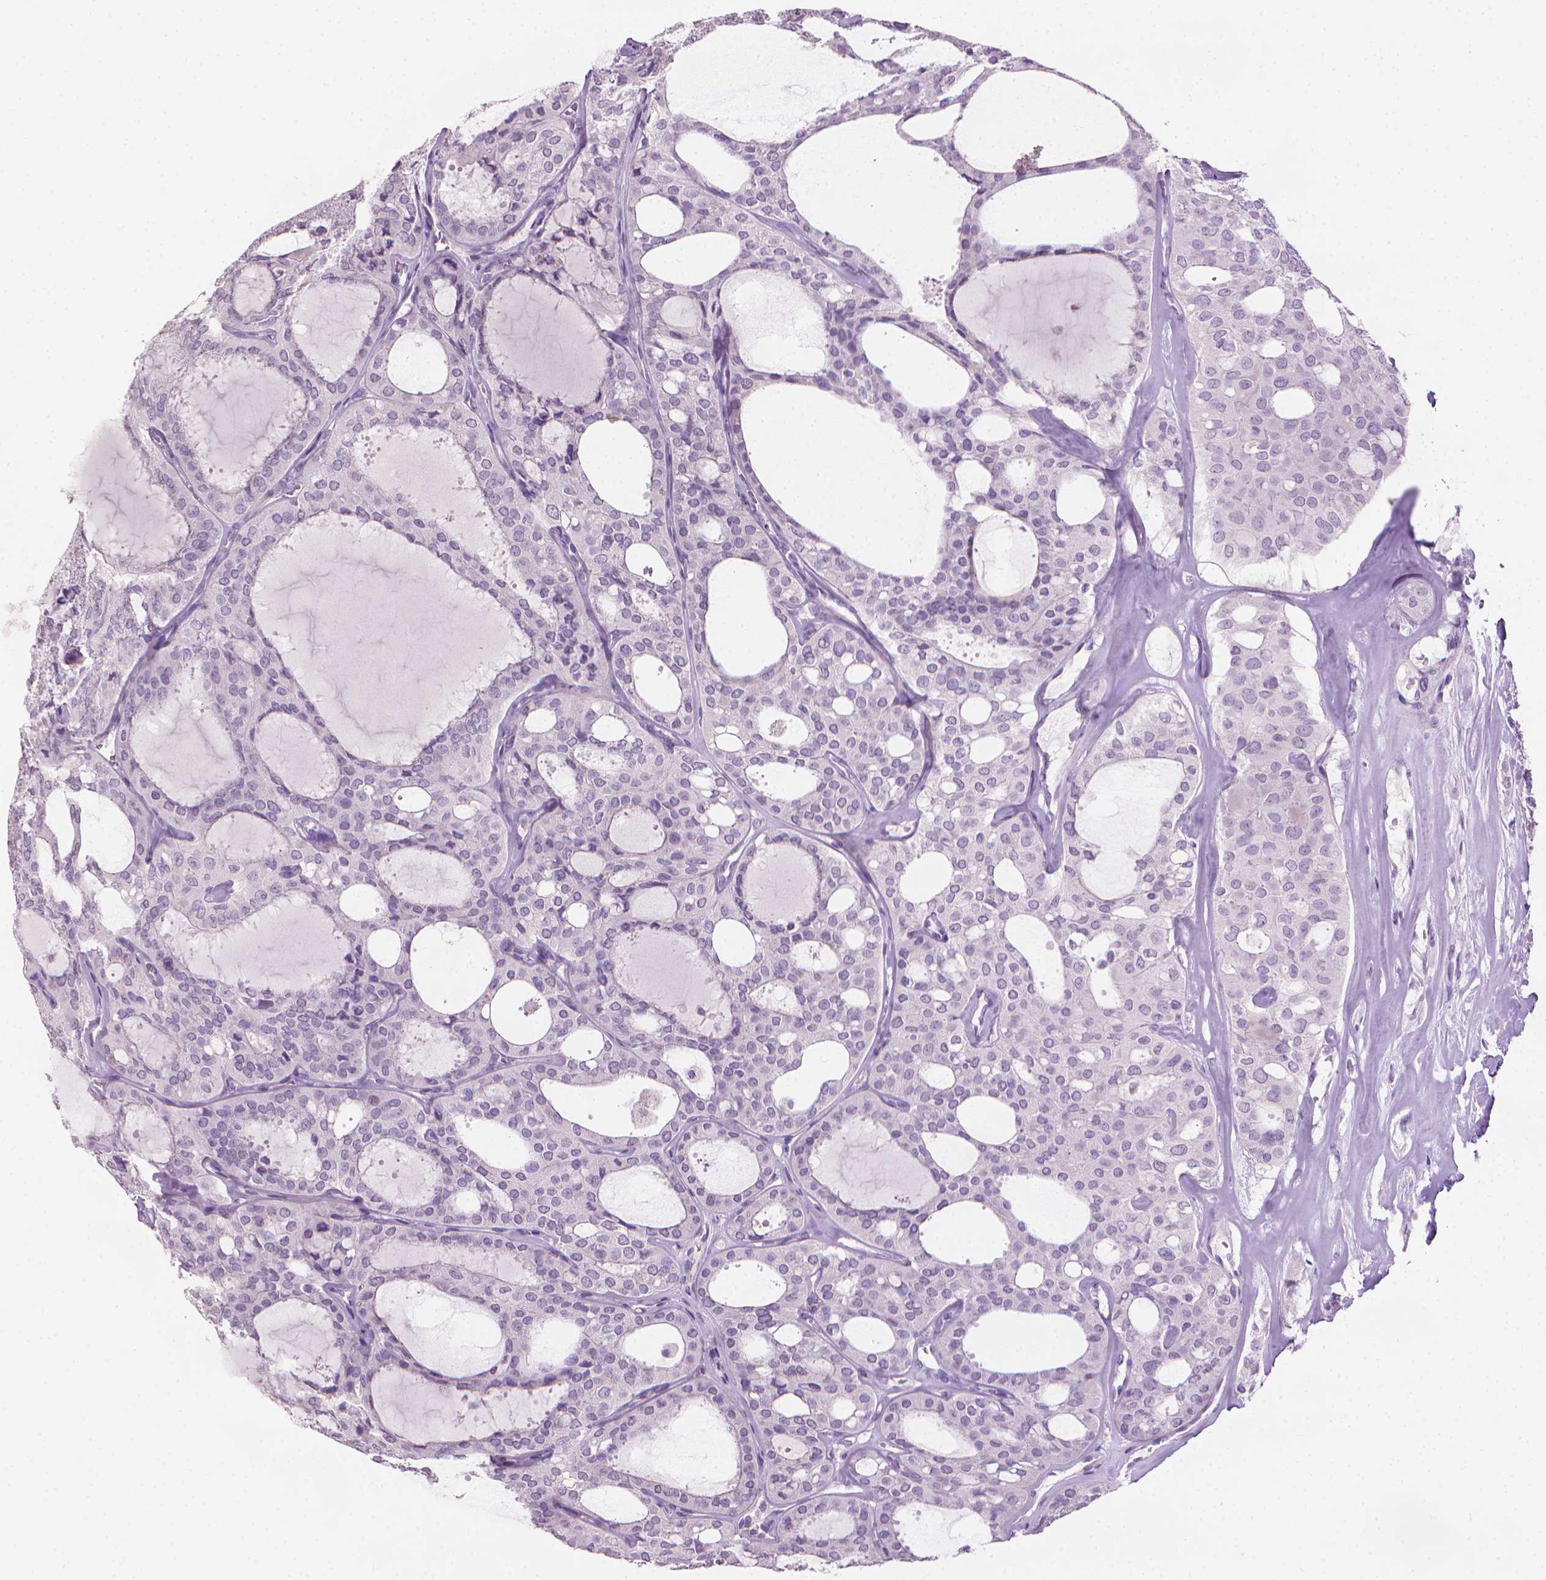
{"staining": {"intensity": "negative", "quantity": "none", "location": "none"}, "tissue": "thyroid cancer", "cell_type": "Tumor cells", "image_type": "cancer", "snomed": [{"axis": "morphology", "description": "Follicular adenoma carcinoma, NOS"}, {"axis": "topography", "description": "Thyroid gland"}], "caption": "Tumor cells show no significant protein staining in follicular adenoma carcinoma (thyroid). (DAB (3,3'-diaminobenzidine) IHC, high magnification).", "gene": "MLANA", "patient": {"sex": "male", "age": 75}}